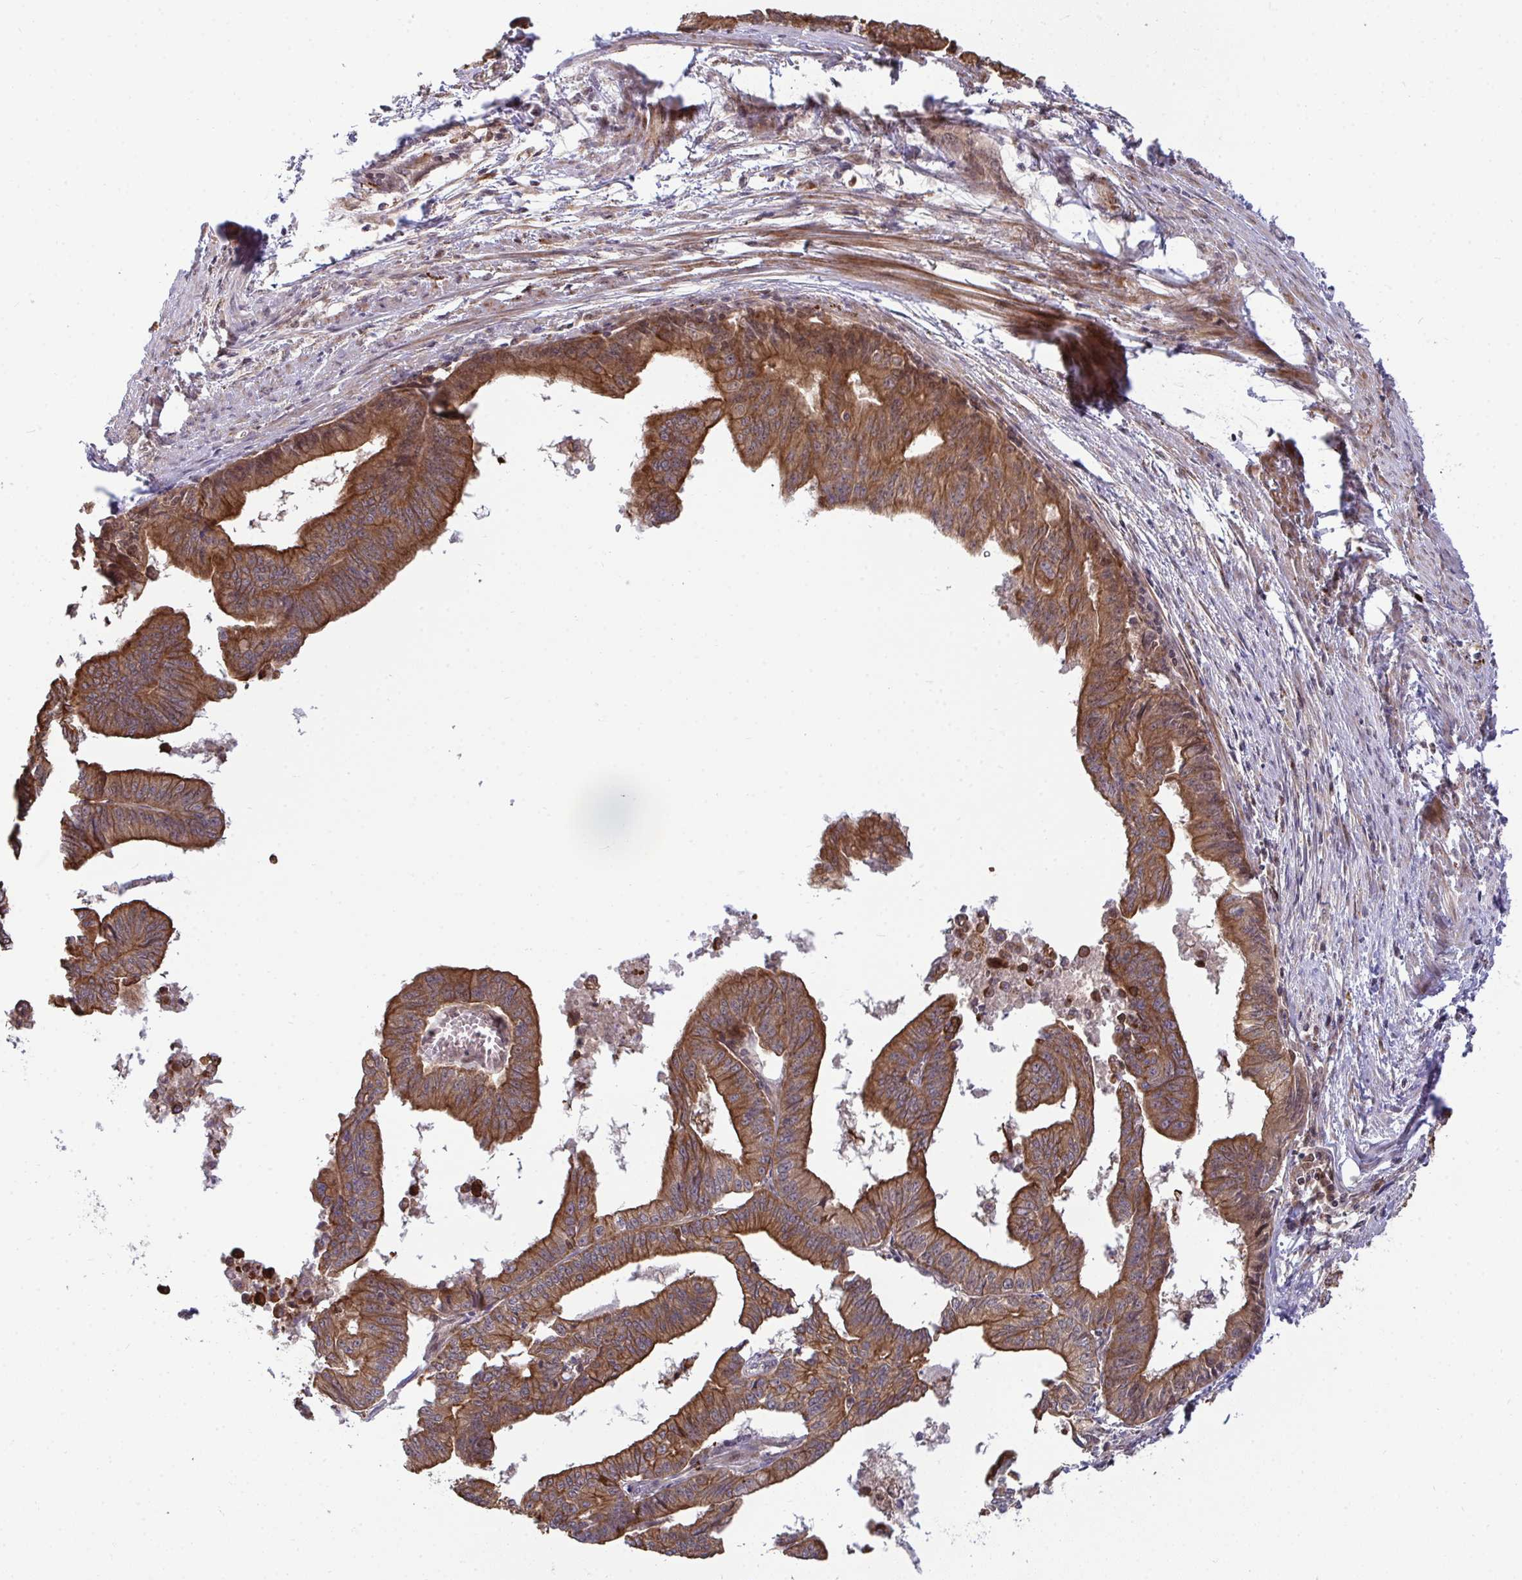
{"staining": {"intensity": "strong", "quantity": ">75%", "location": "cytoplasmic/membranous"}, "tissue": "endometrial cancer", "cell_type": "Tumor cells", "image_type": "cancer", "snomed": [{"axis": "morphology", "description": "Adenocarcinoma, NOS"}, {"axis": "topography", "description": "Endometrium"}], "caption": "The image shows a brown stain indicating the presence of a protein in the cytoplasmic/membranous of tumor cells in endometrial cancer (adenocarcinoma). (Brightfield microscopy of DAB IHC at high magnification).", "gene": "TRIM44", "patient": {"sex": "female", "age": 65}}